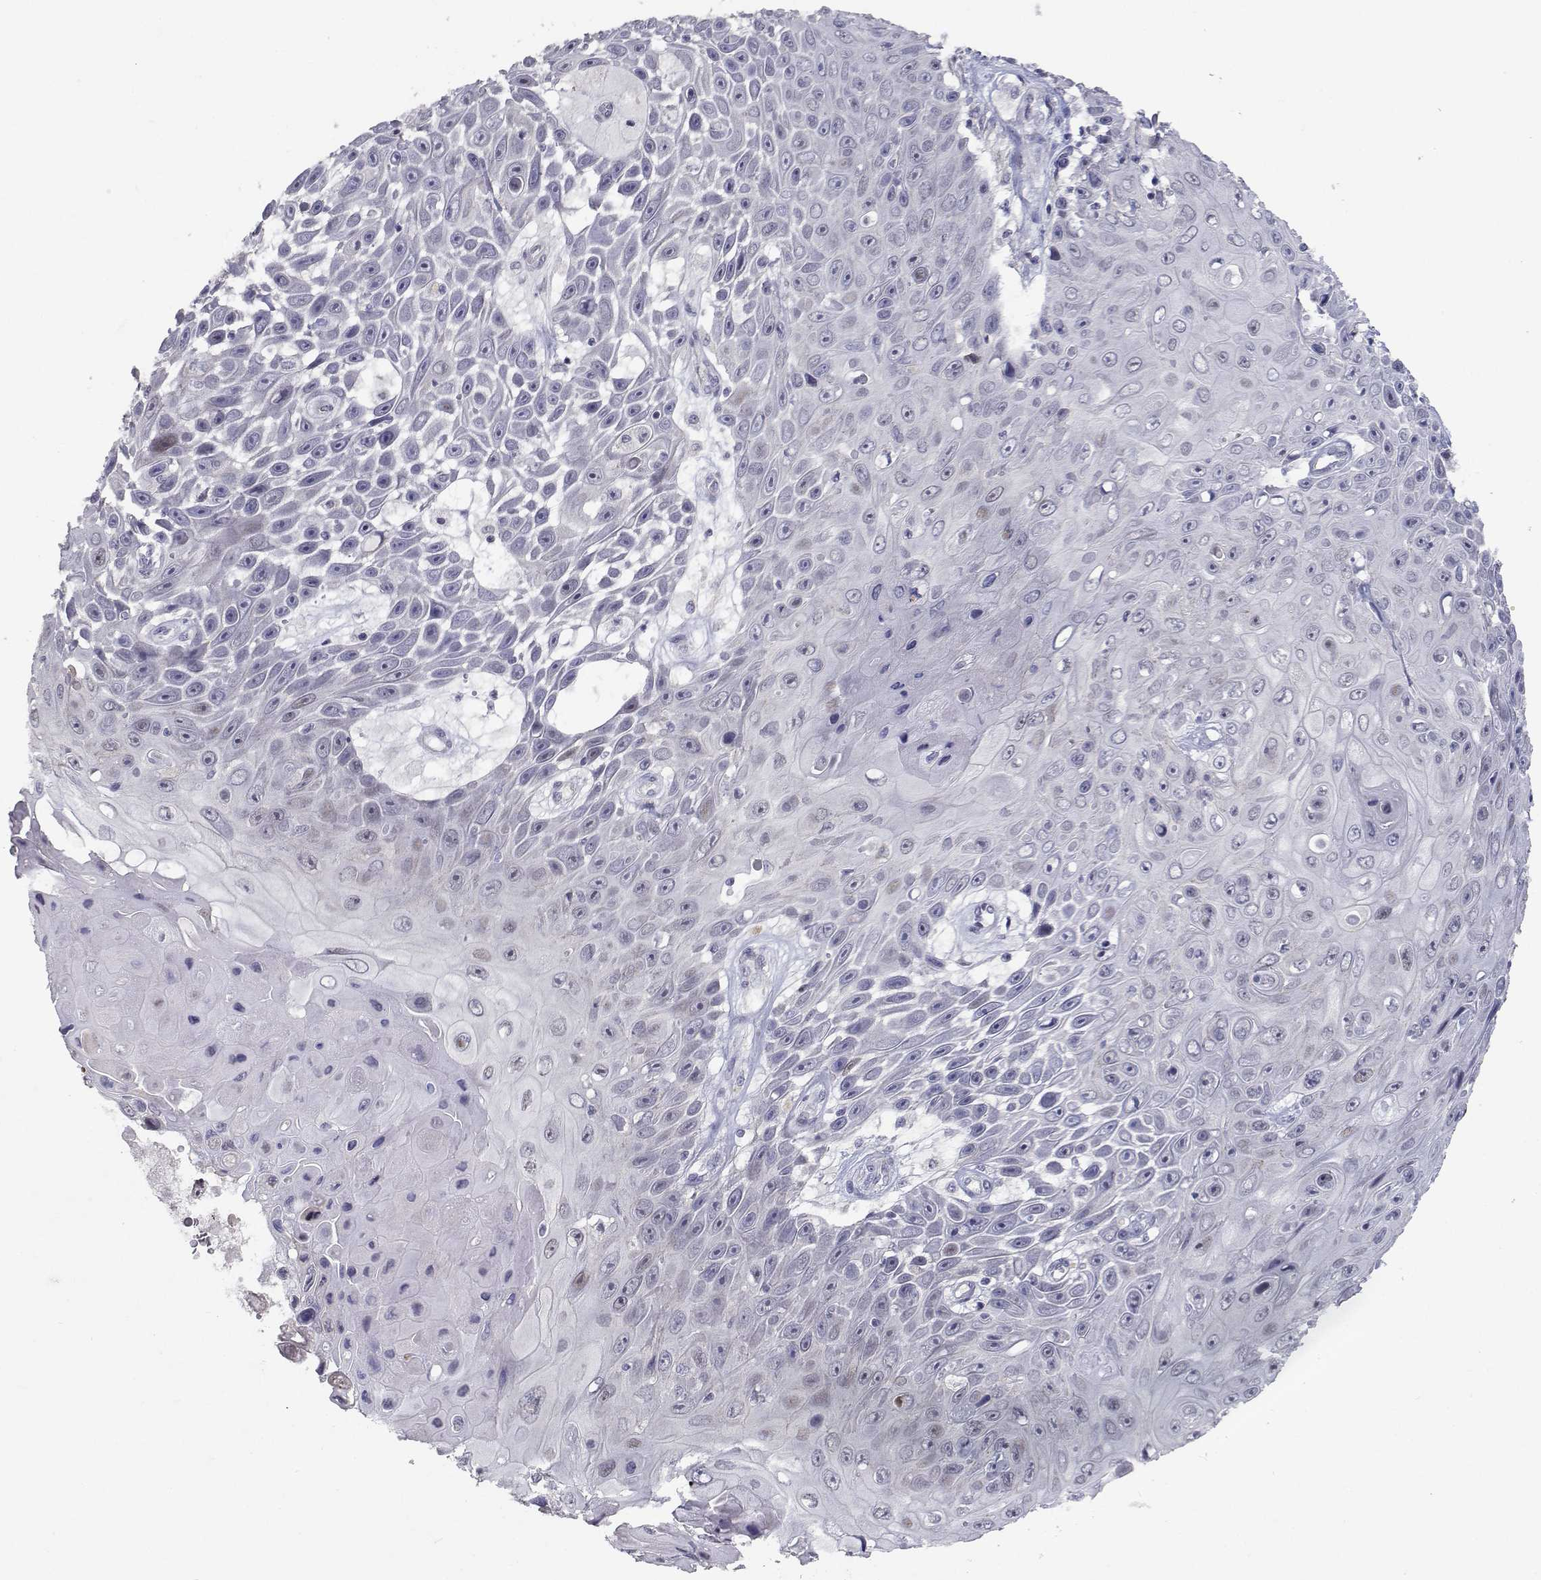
{"staining": {"intensity": "negative", "quantity": "none", "location": "none"}, "tissue": "skin cancer", "cell_type": "Tumor cells", "image_type": "cancer", "snomed": [{"axis": "morphology", "description": "Squamous cell carcinoma, NOS"}, {"axis": "topography", "description": "Skin"}], "caption": "Protein analysis of squamous cell carcinoma (skin) displays no significant staining in tumor cells.", "gene": "RBPJL", "patient": {"sex": "male", "age": 82}}